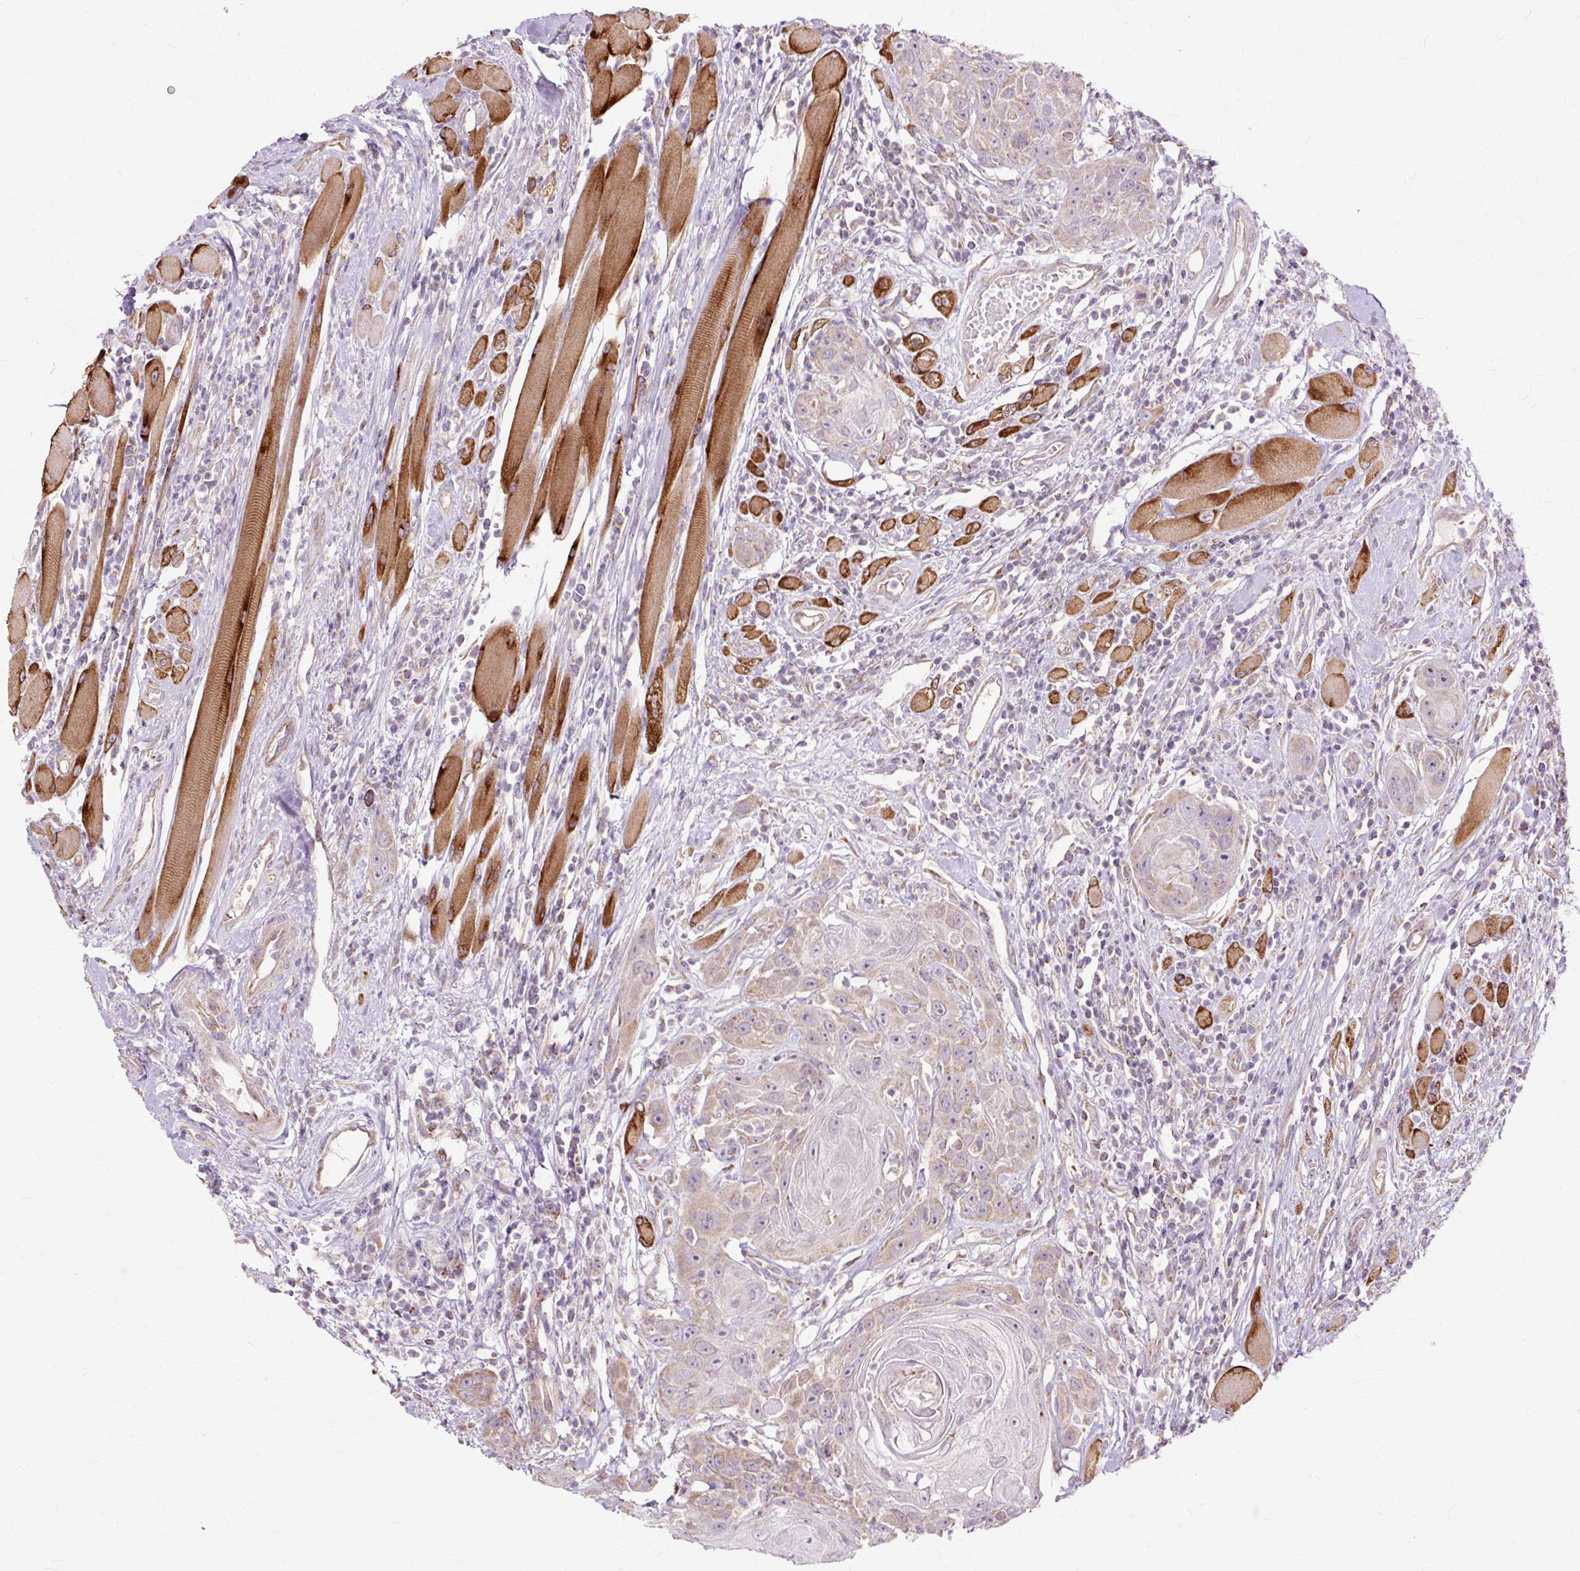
{"staining": {"intensity": "weak", "quantity": "25%-75%", "location": "cytoplasmic/membranous"}, "tissue": "head and neck cancer", "cell_type": "Tumor cells", "image_type": "cancer", "snomed": [{"axis": "morphology", "description": "Squamous cell carcinoma, NOS"}, {"axis": "topography", "description": "Head-Neck"}], "caption": "A high-resolution micrograph shows IHC staining of squamous cell carcinoma (head and neck), which displays weak cytoplasmic/membranous positivity in about 25%-75% of tumor cells.", "gene": "PDZD2", "patient": {"sex": "female", "age": 59}}